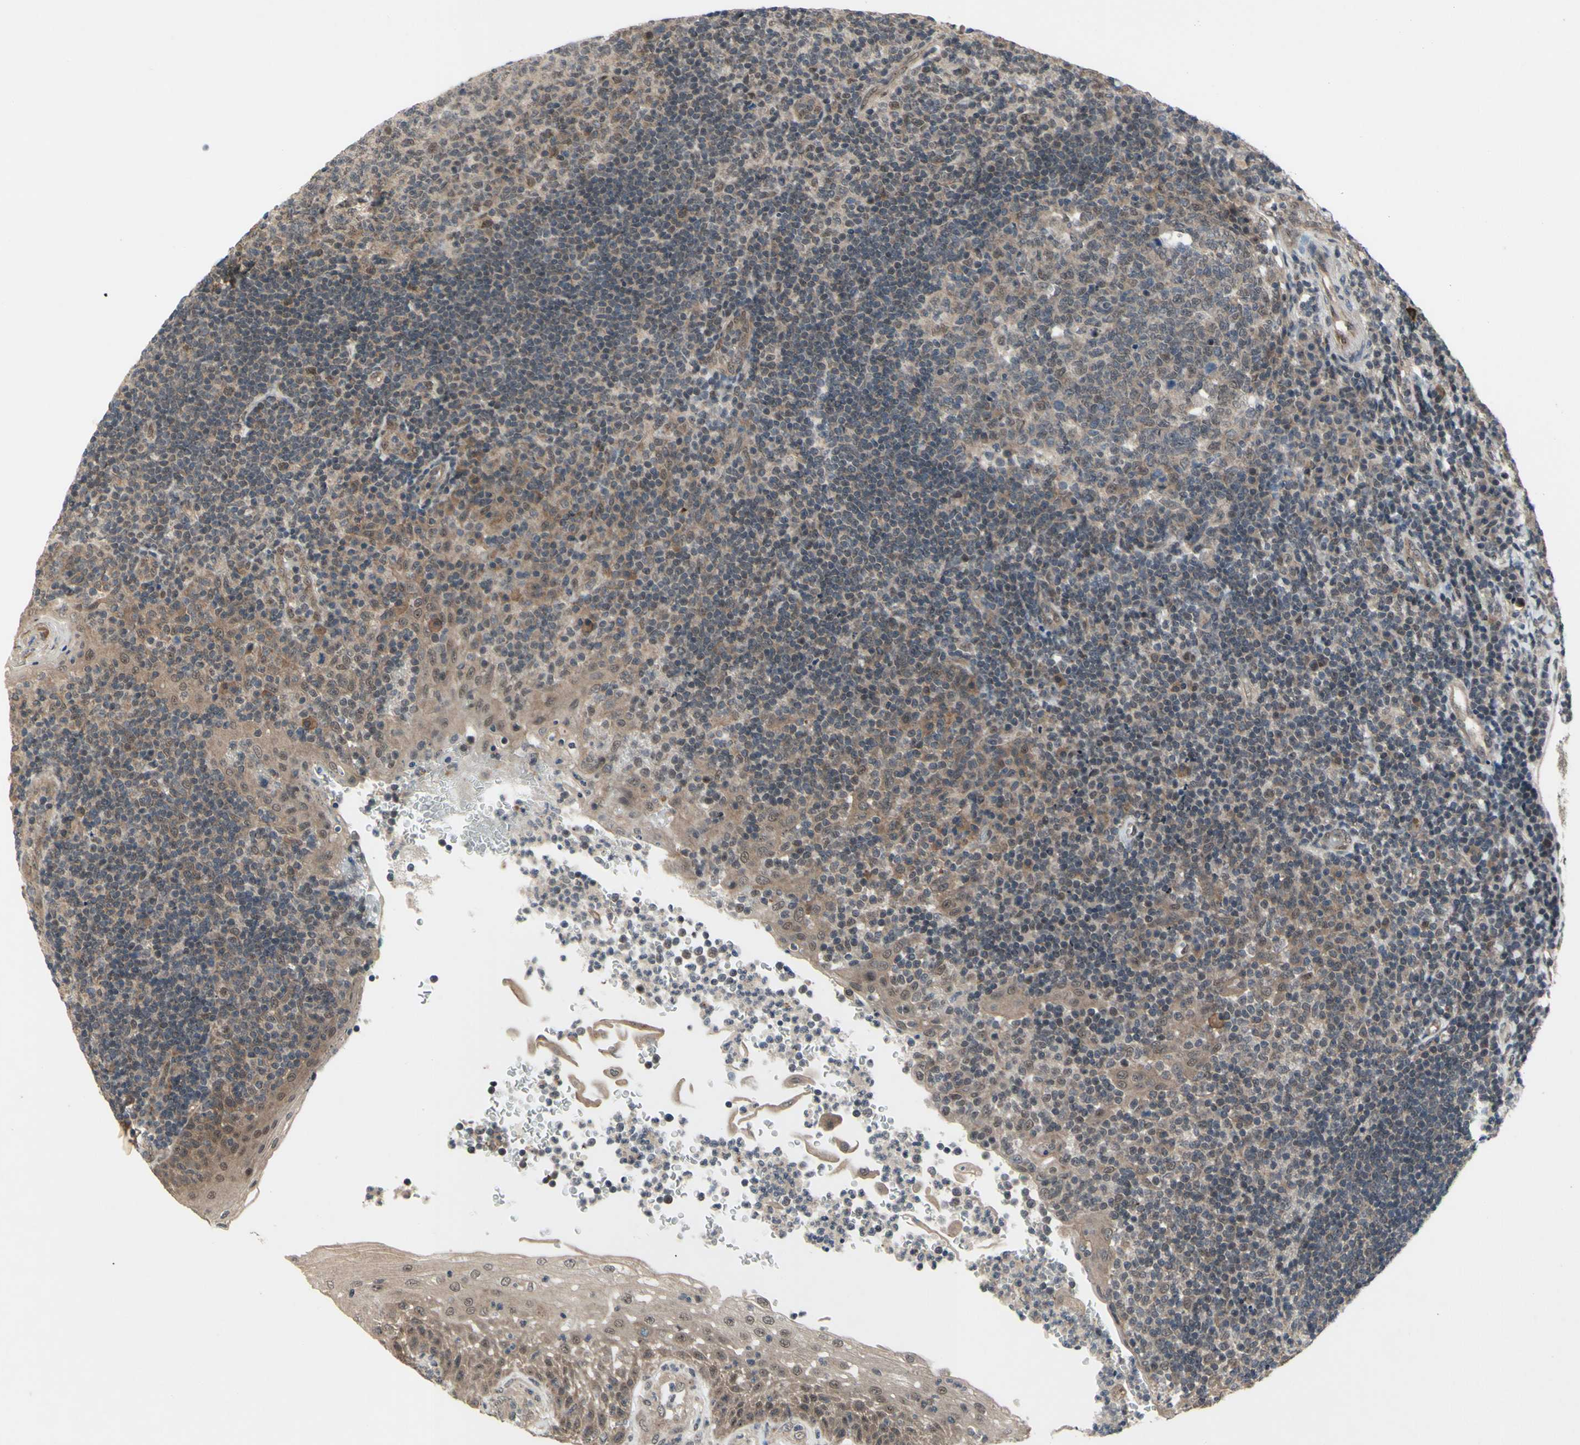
{"staining": {"intensity": "weak", "quantity": "<25%", "location": "cytoplasmic/membranous,nuclear"}, "tissue": "tonsil", "cell_type": "Germinal center cells", "image_type": "normal", "snomed": [{"axis": "morphology", "description": "Normal tissue, NOS"}, {"axis": "topography", "description": "Tonsil"}], "caption": "This is an immunohistochemistry (IHC) photomicrograph of benign human tonsil. There is no staining in germinal center cells.", "gene": "TRDMT1", "patient": {"sex": "female", "age": 40}}